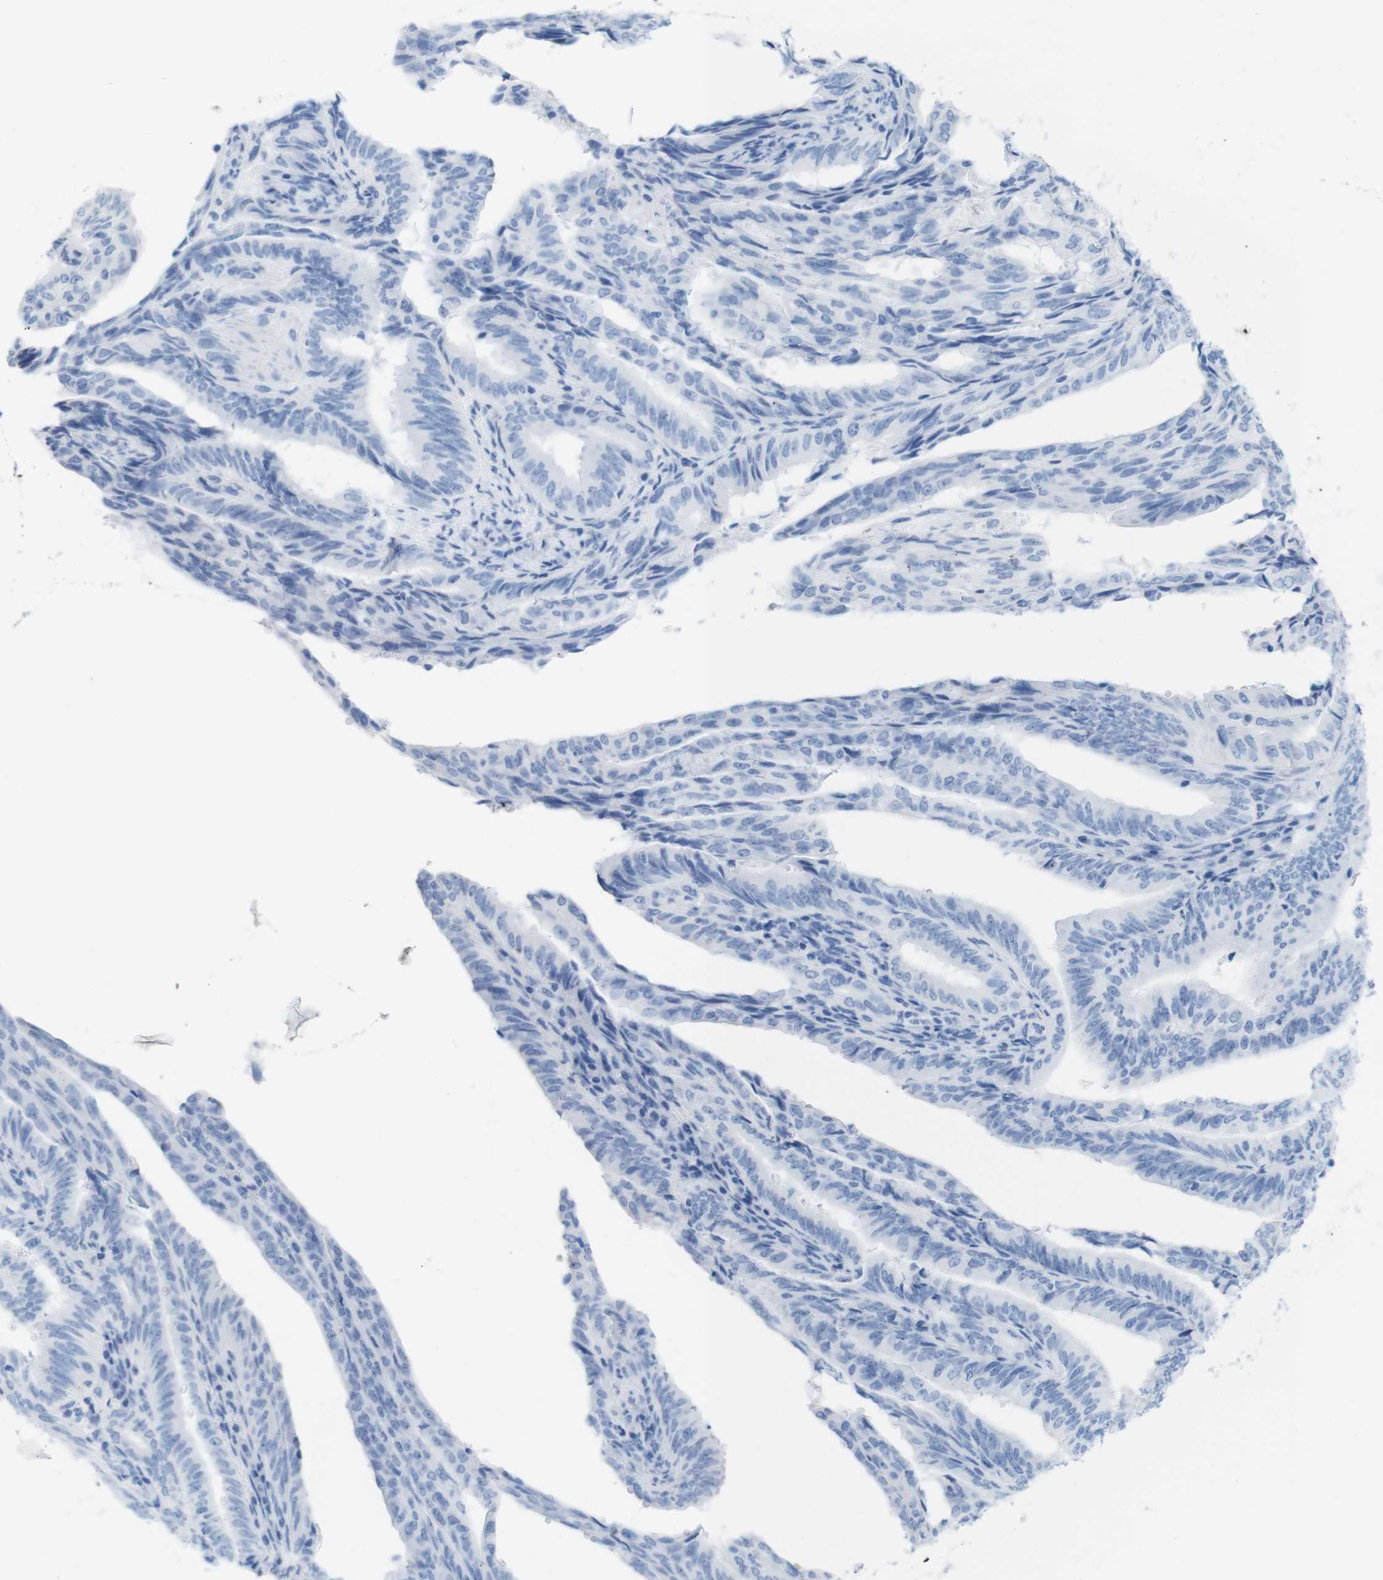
{"staining": {"intensity": "negative", "quantity": "none", "location": "none"}, "tissue": "endometrial cancer", "cell_type": "Tumor cells", "image_type": "cancer", "snomed": [{"axis": "morphology", "description": "Adenocarcinoma, NOS"}, {"axis": "topography", "description": "Endometrium"}], "caption": "Adenocarcinoma (endometrial) stained for a protein using IHC demonstrates no expression tumor cells.", "gene": "MYH7", "patient": {"sex": "female", "age": 58}}